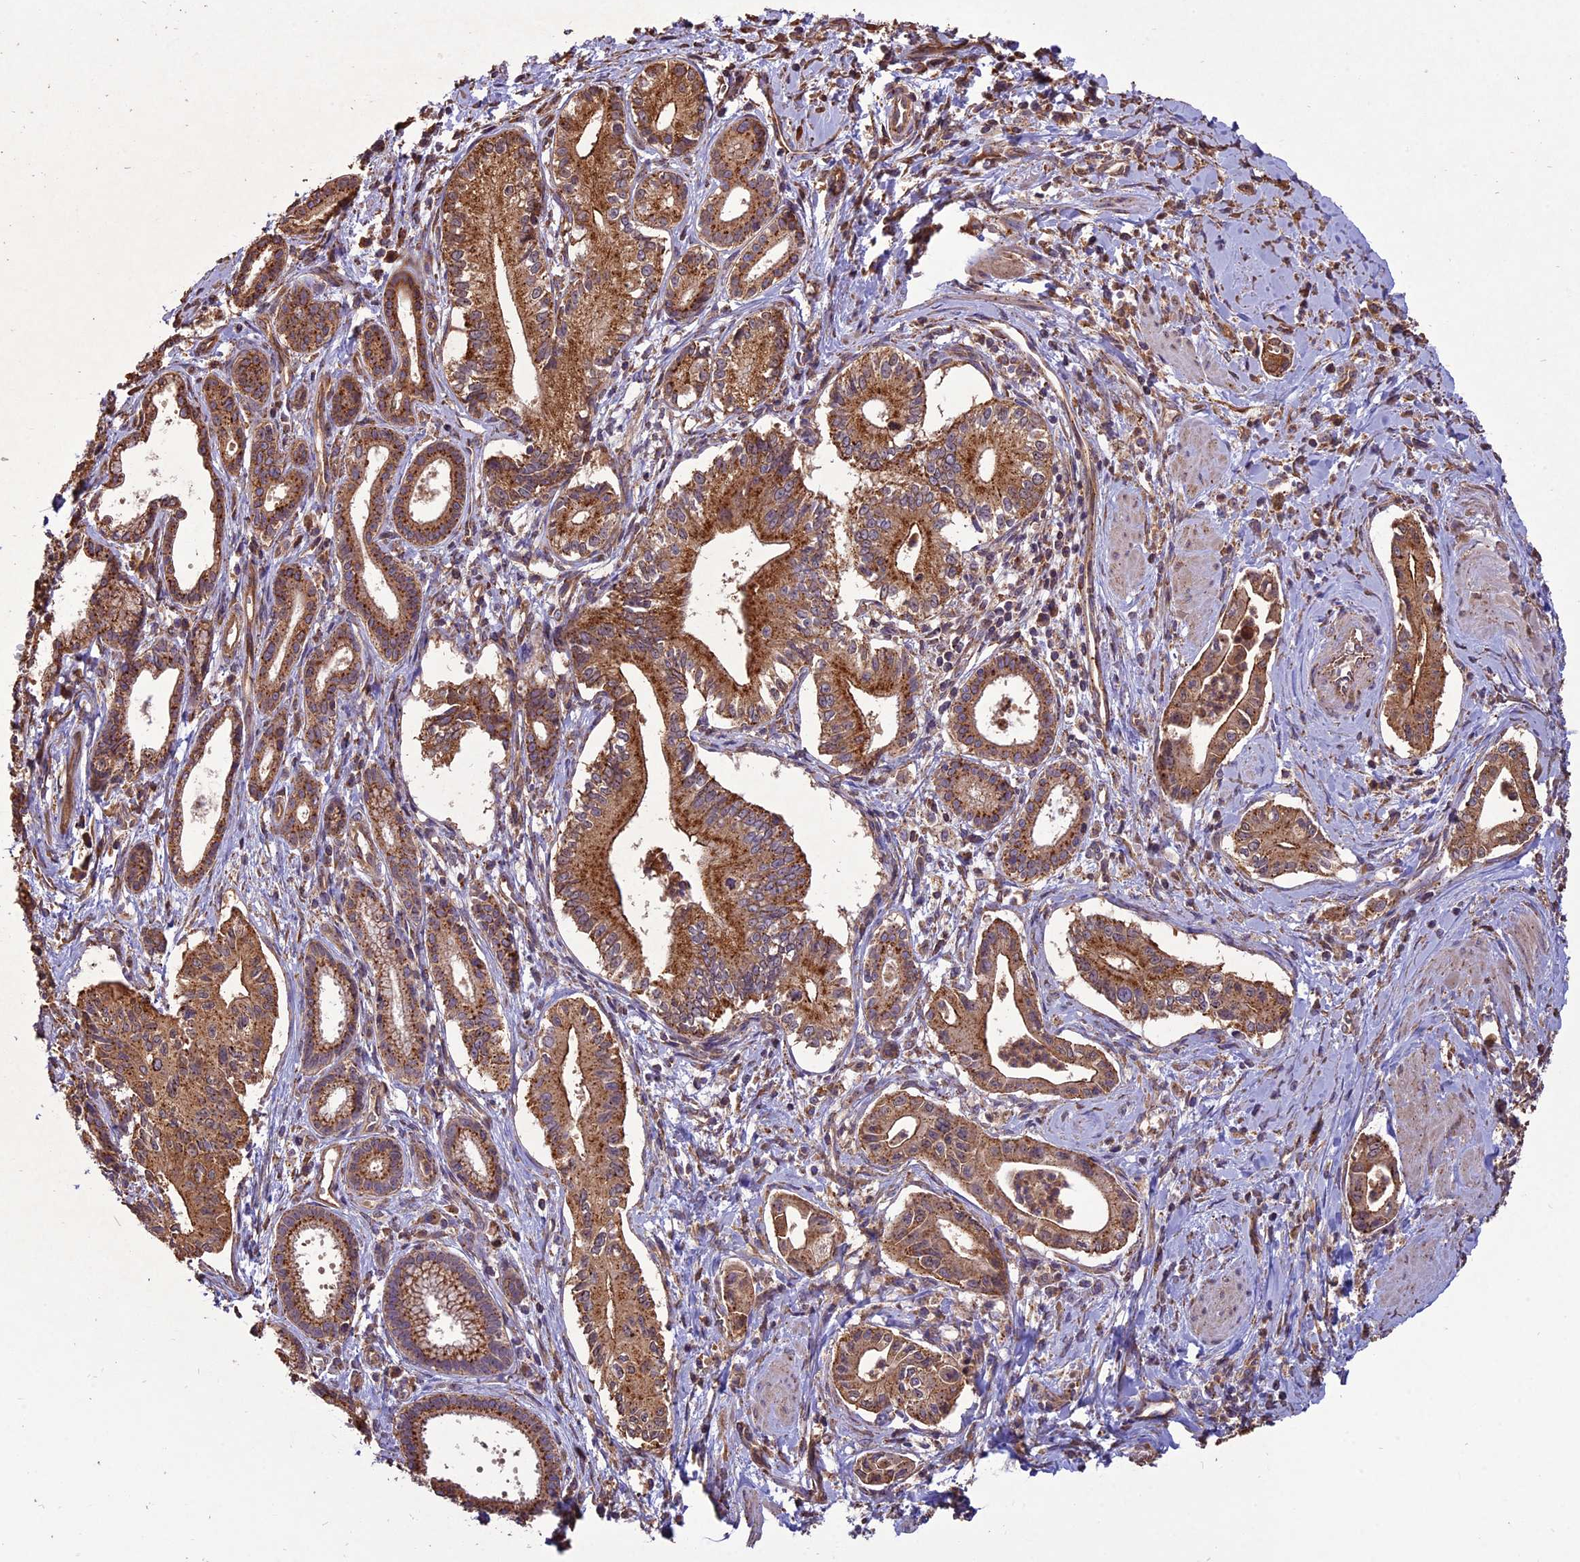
{"staining": {"intensity": "moderate", "quantity": ">75%", "location": "cytoplasmic/membranous"}, "tissue": "pancreatic cancer", "cell_type": "Tumor cells", "image_type": "cancer", "snomed": [{"axis": "morphology", "description": "Adenocarcinoma, NOS"}, {"axis": "topography", "description": "Pancreas"}], "caption": "Tumor cells show moderate cytoplasmic/membranous positivity in about >75% of cells in adenocarcinoma (pancreatic).", "gene": "CHMP2A", "patient": {"sex": "male", "age": 78}}